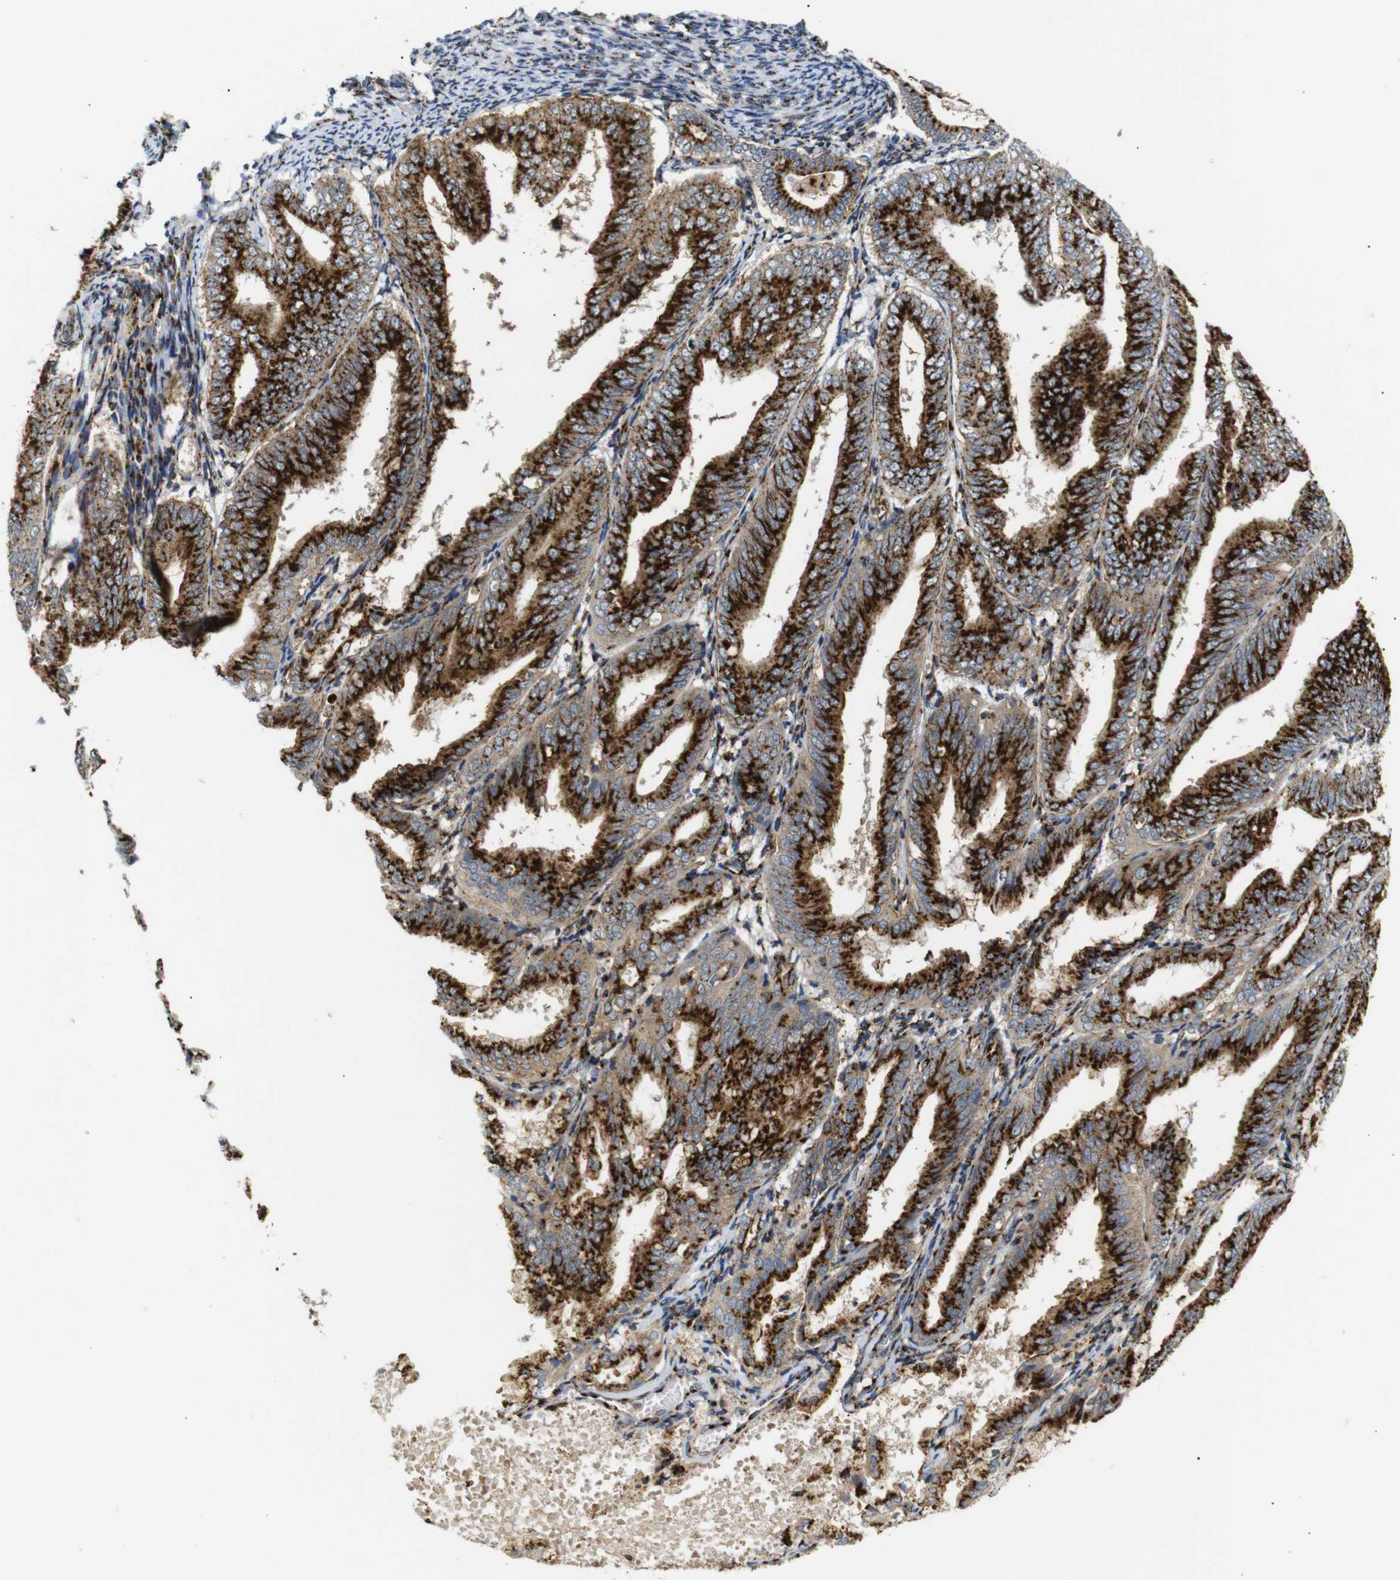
{"staining": {"intensity": "strong", "quantity": ">75%", "location": "cytoplasmic/membranous"}, "tissue": "endometrial cancer", "cell_type": "Tumor cells", "image_type": "cancer", "snomed": [{"axis": "morphology", "description": "Adenocarcinoma, NOS"}, {"axis": "topography", "description": "Endometrium"}], "caption": "Protein staining of endometrial cancer (adenocarcinoma) tissue shows strong cytoplasmic/membranous positivity in about >75% of tumor cells.", "gene": "TGOLN2", "patient": {"sex": "female", "age": 63}}